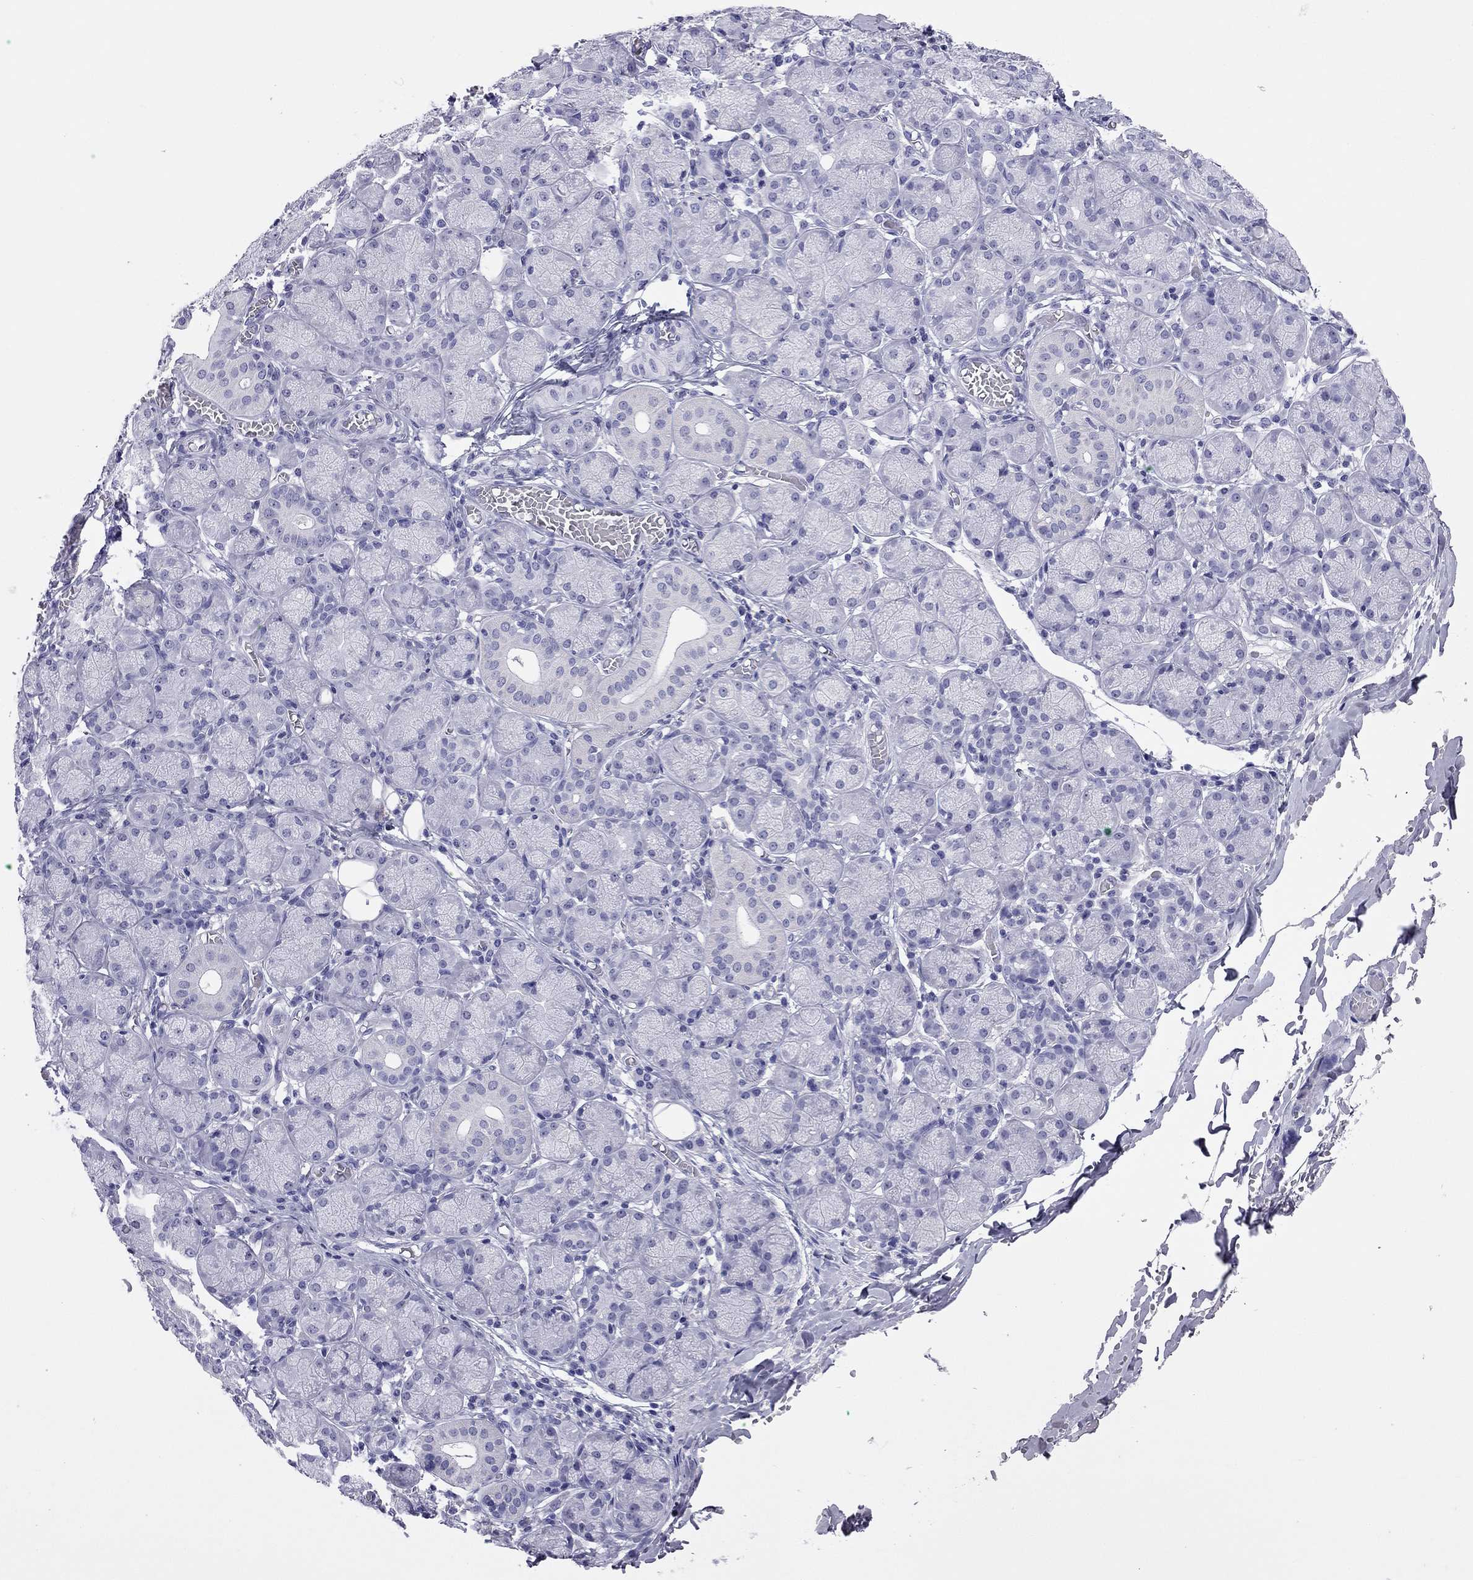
{"staining": {"intensity": "negative", "quantity": "none", "location": "none"}, "tissue": "salivary gland", "cell_type": "Glandular cells", "image_type": "normal", "snomed": [{"axis": "morphology", "description": "Normal tissue, NOS"}, {"axis": "topography", "description": "Salivary gland"}, {"axis": "topography", "description": "Peripheral nerve tissue"}], "caption": "Glandular cells are negative for brown protein staining in normal salivary gland. (DAB (3,3'-diaminobenzidine) immunohistochemistry (IHC) with hematoxylin counter stain).", "gene": "ODF4", "patient": {"sex": "female", "age": 24}}